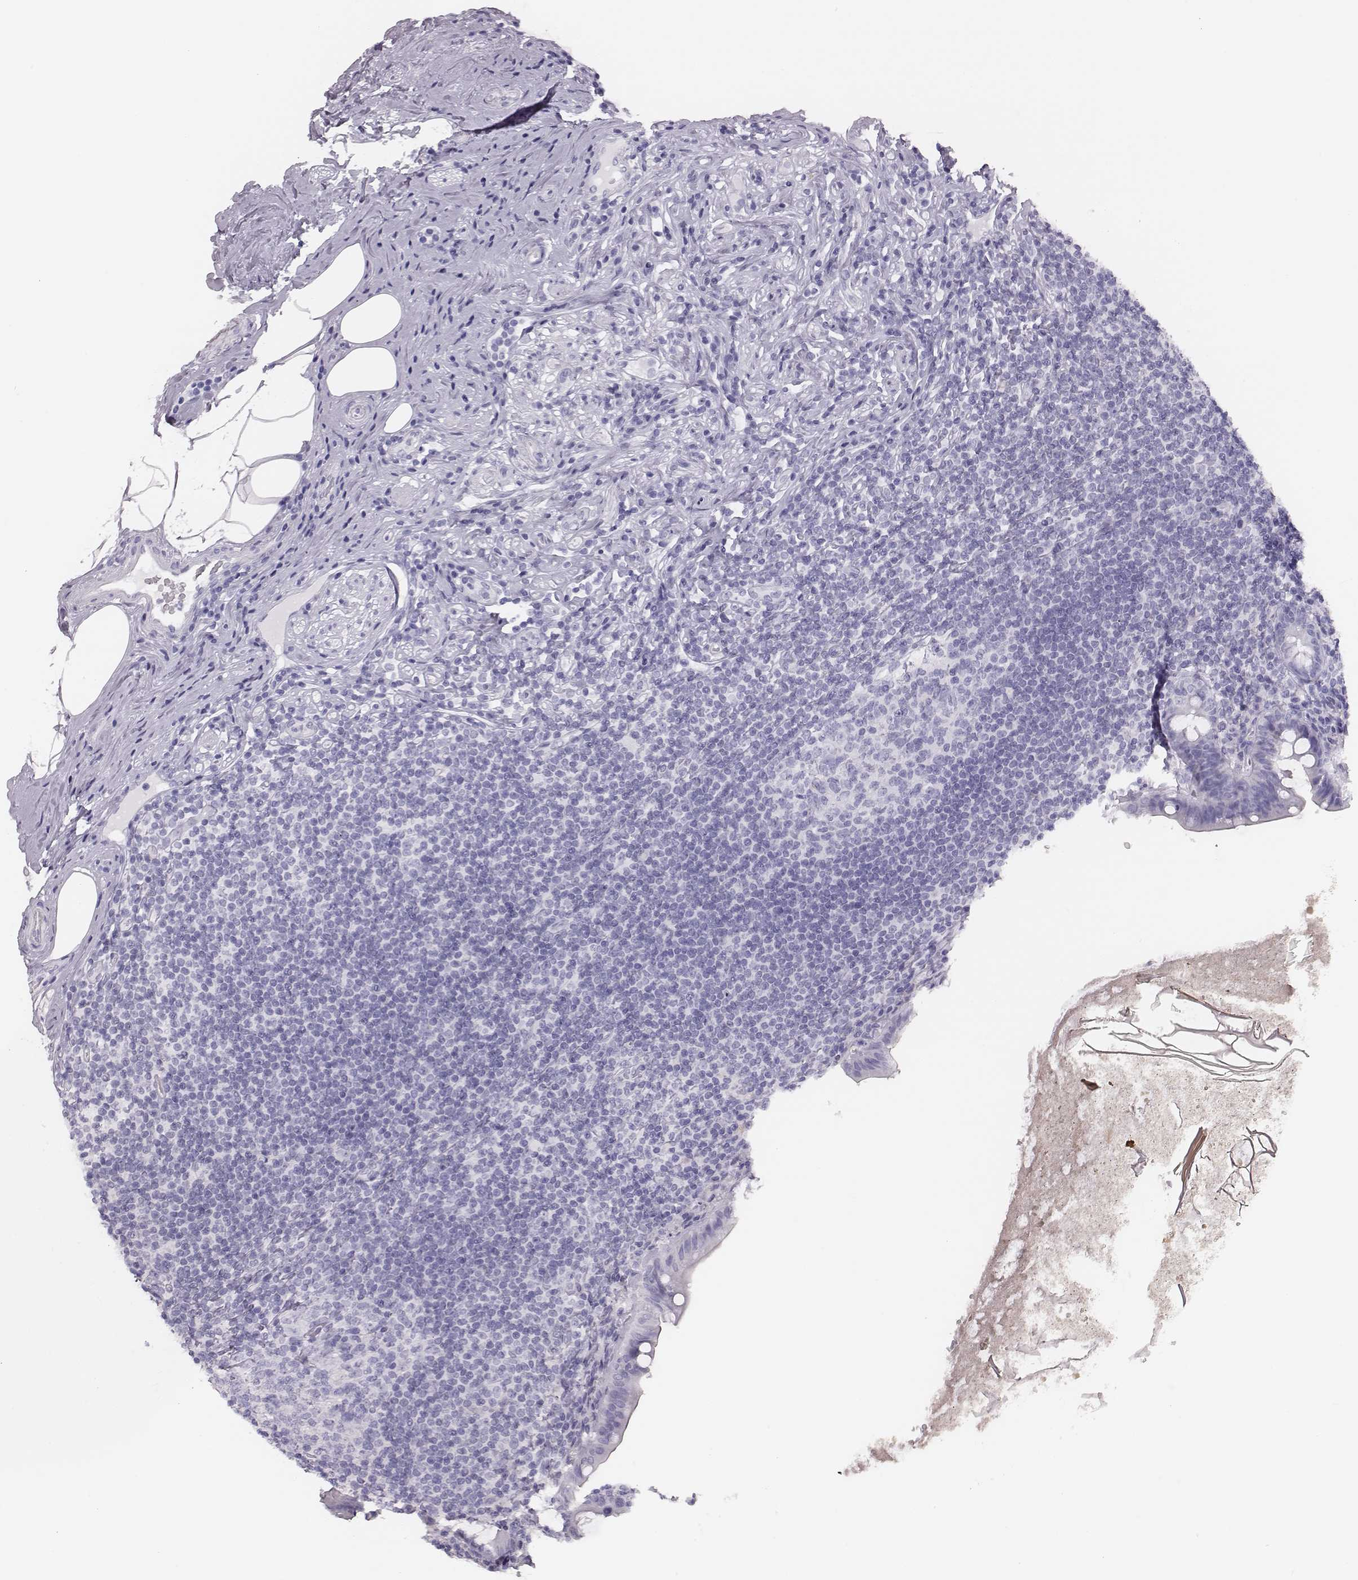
{"staining": {"intensity": "negative", "quantity": "none", "location": "none"}, "tissue": "appendix", "cell_type": "Glandular cells", "image_type": "normal", "snomed": [{"axis": "morphology", "description": "Normal tissue, NOS"}, {"axis": "topography", "description": "Appendix"}], "caption": "IHC micrograph of unremarkable appendix stained for a protein (brown), which demonstrates no expression in glandular cells.", "gene": "H1", "patient": {"sex": "male", "age": 47}}